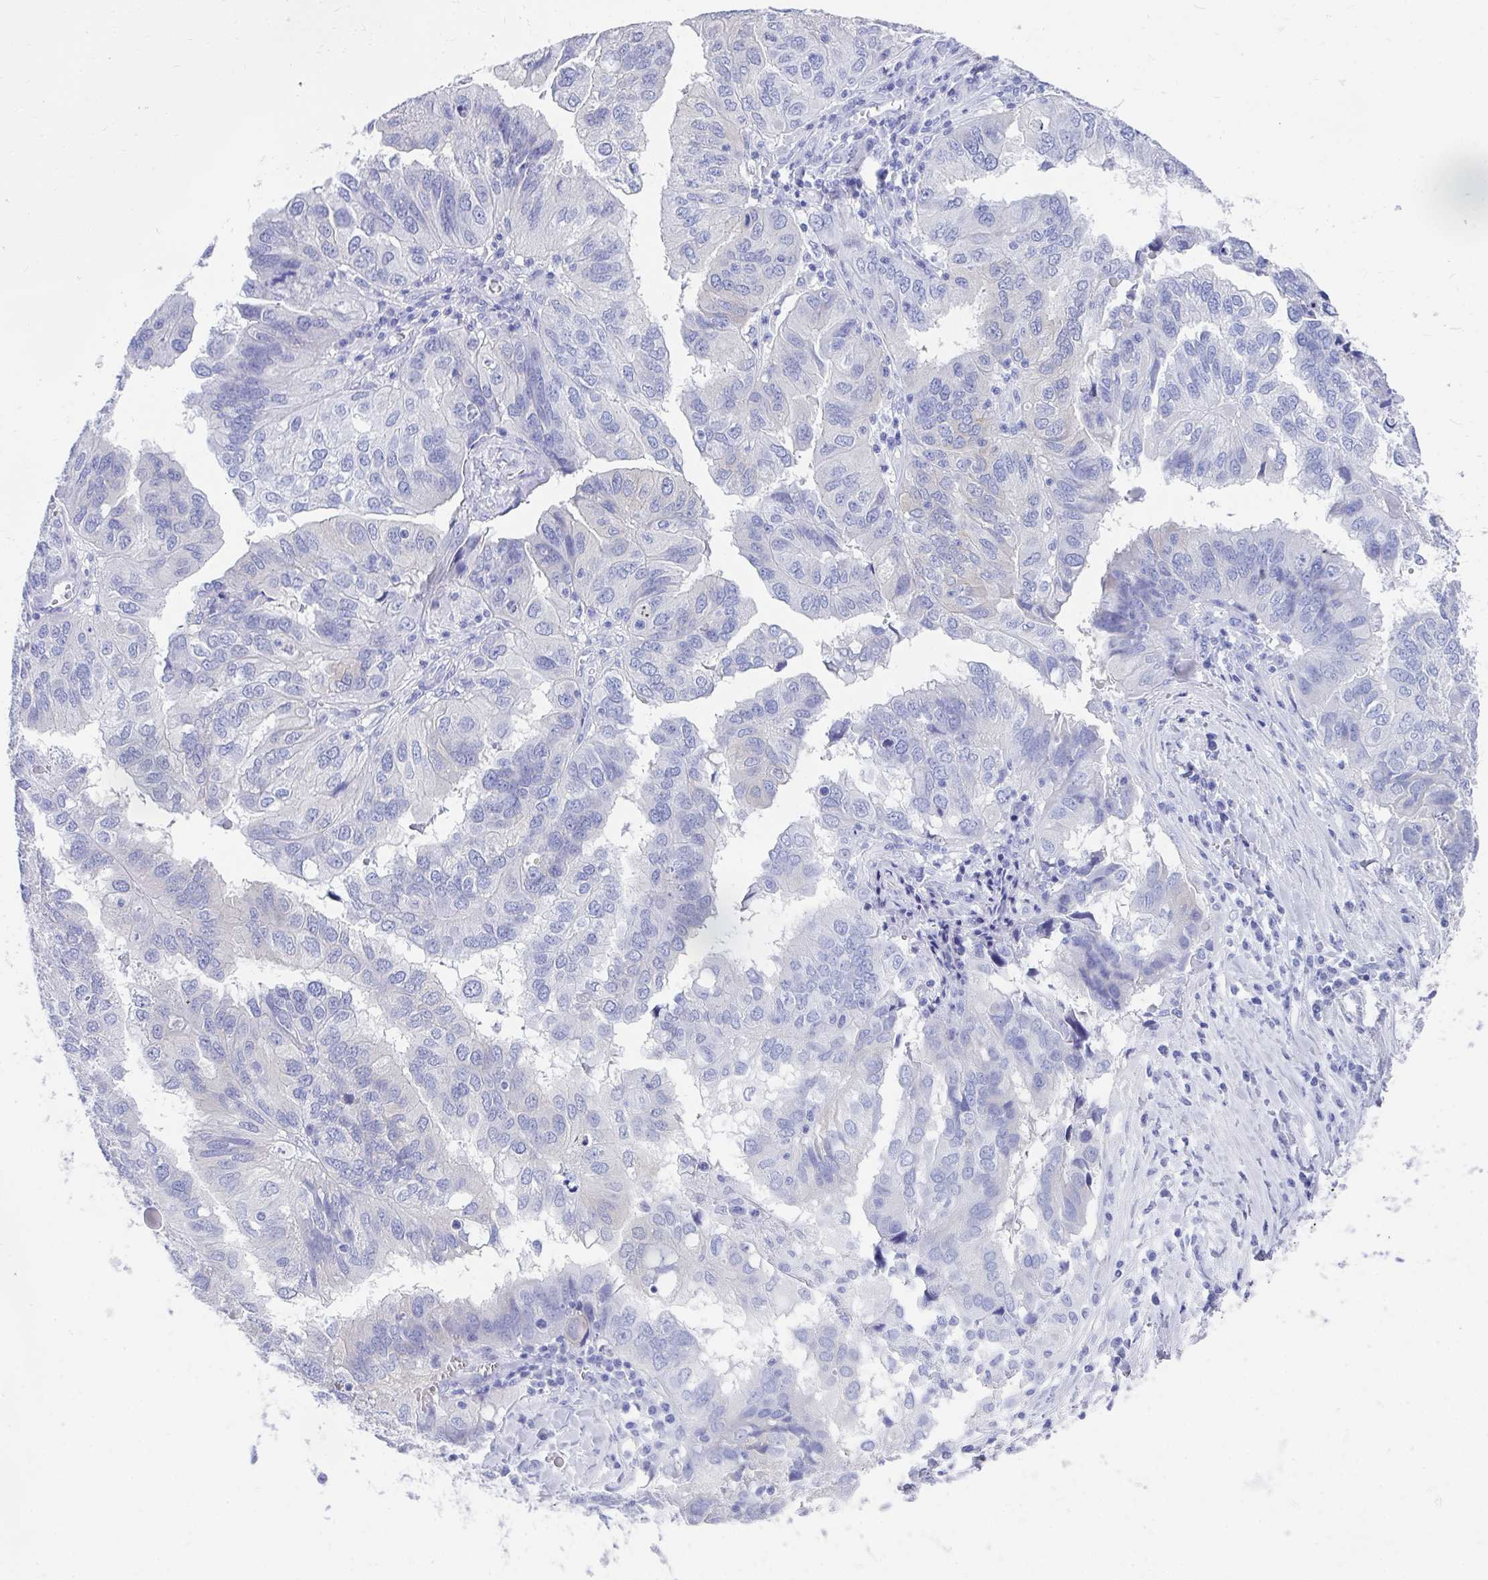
{"staining": {"intensity": "negative", "quantity": "none", "location": "none"}, "tissue": "ovarian cancer", "cell_type": "Tumor cells", "image_type": "cancer", "snomed": [{"axis": "morphology", "description": "Cystadenocarcinoma, serous, NOS"}, {"axis": "topography", "description": "Ovary"}], "caption": "Immunohistochemistry of human serous cystadenocarcinoma (ovarian) shows no staining in tumor cells.", "gene": "HGD", "patient": {"sex": "female", "age": 79}}